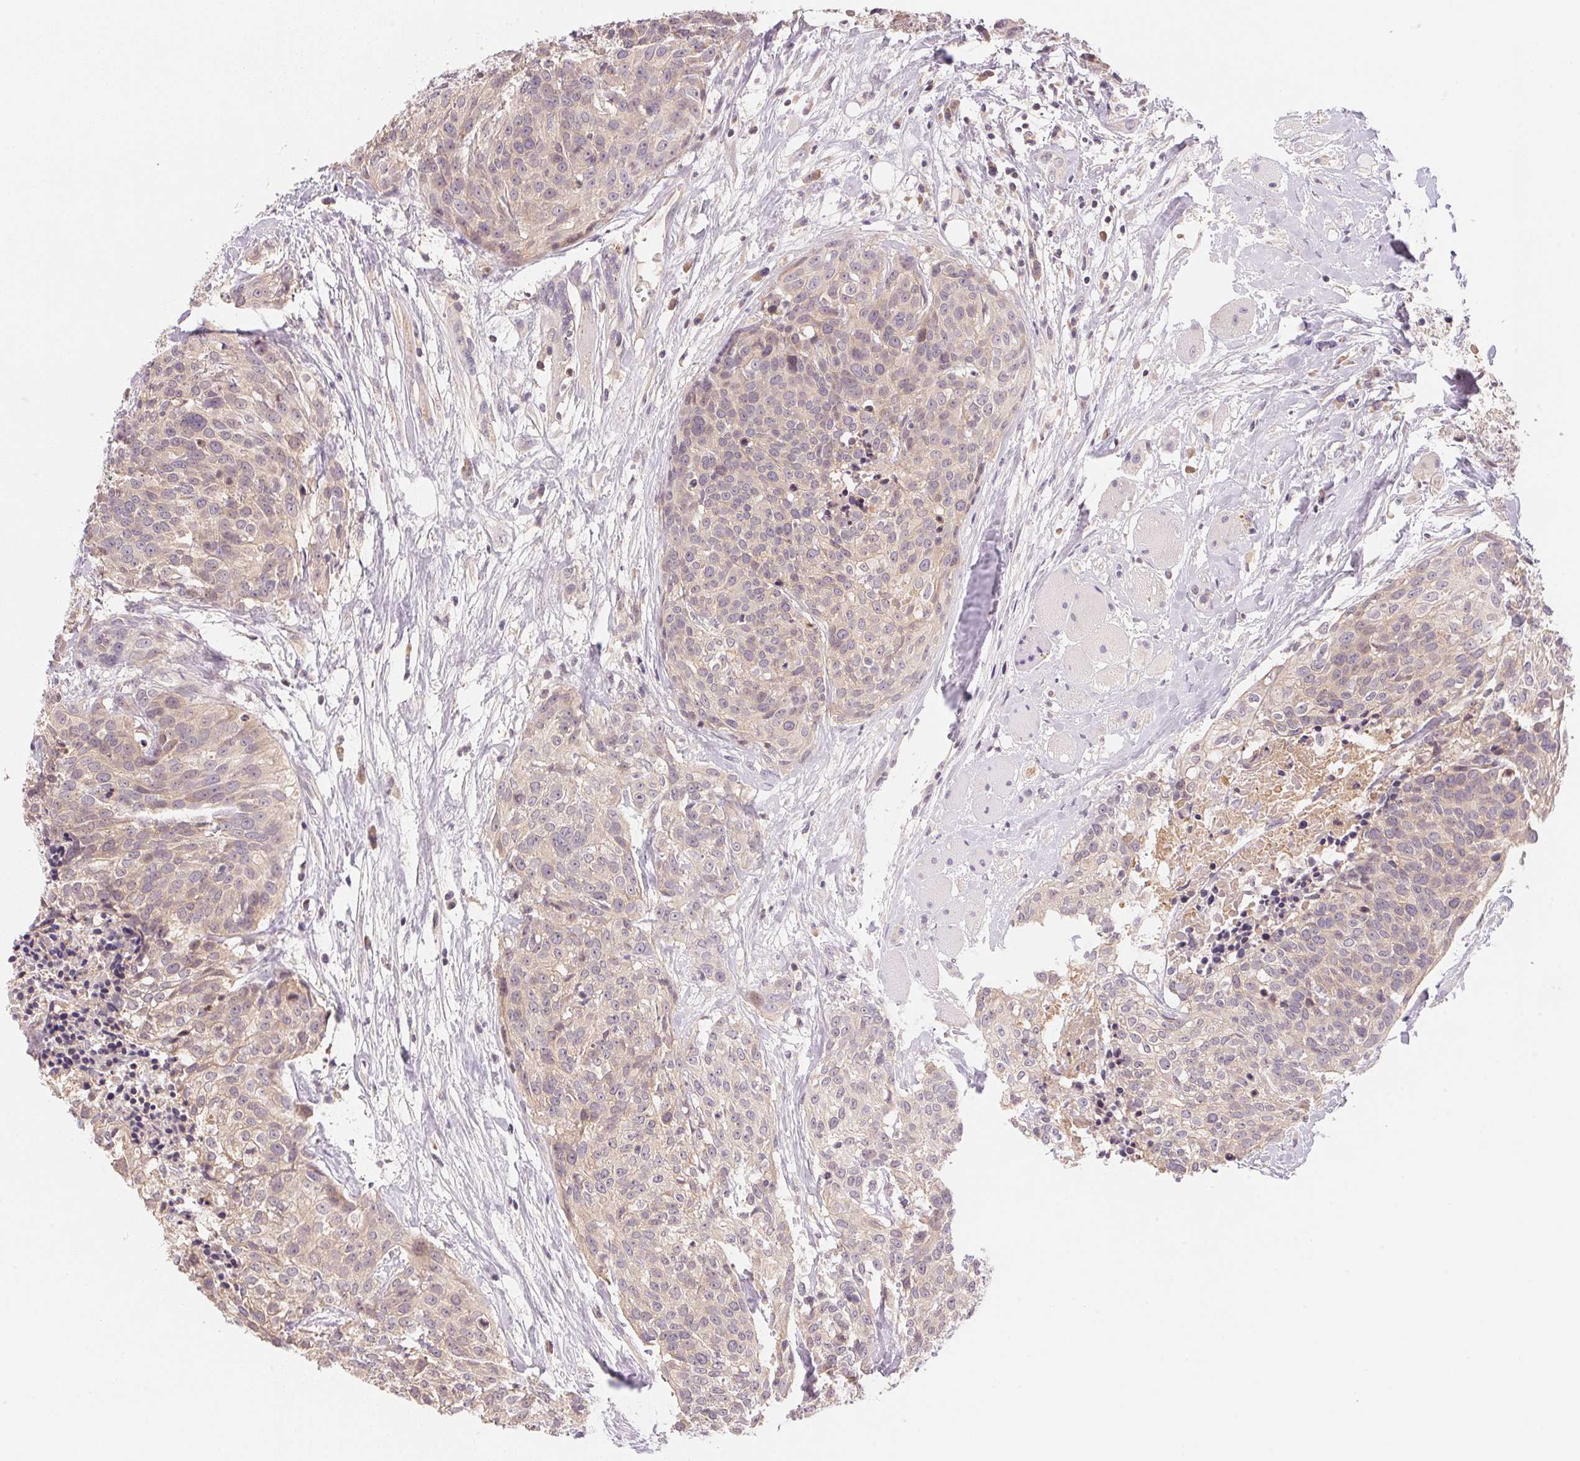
{"staining": {"intensity": "weak", "quantity": "<25%", "location": "cytoplasmic/membranous"}, "tissue": "head and neck cancer", "cell_type": "Tumor cells", "image_type": "cancer", "snomed": [{"axis": "morphology", "description": "Squamous cell carcinoma, NOS"}, {"axis": "topography", "description": "Oral tissue"}, {"axis": "topography", "description": "Head-Neck"}], "caption": "Immunohistochemistry of human head and neck squamous cell carcinoma shows no staining in tumor cells.", "gene": "BNIP5", "patient": {"sex": "male", "age": 64}}